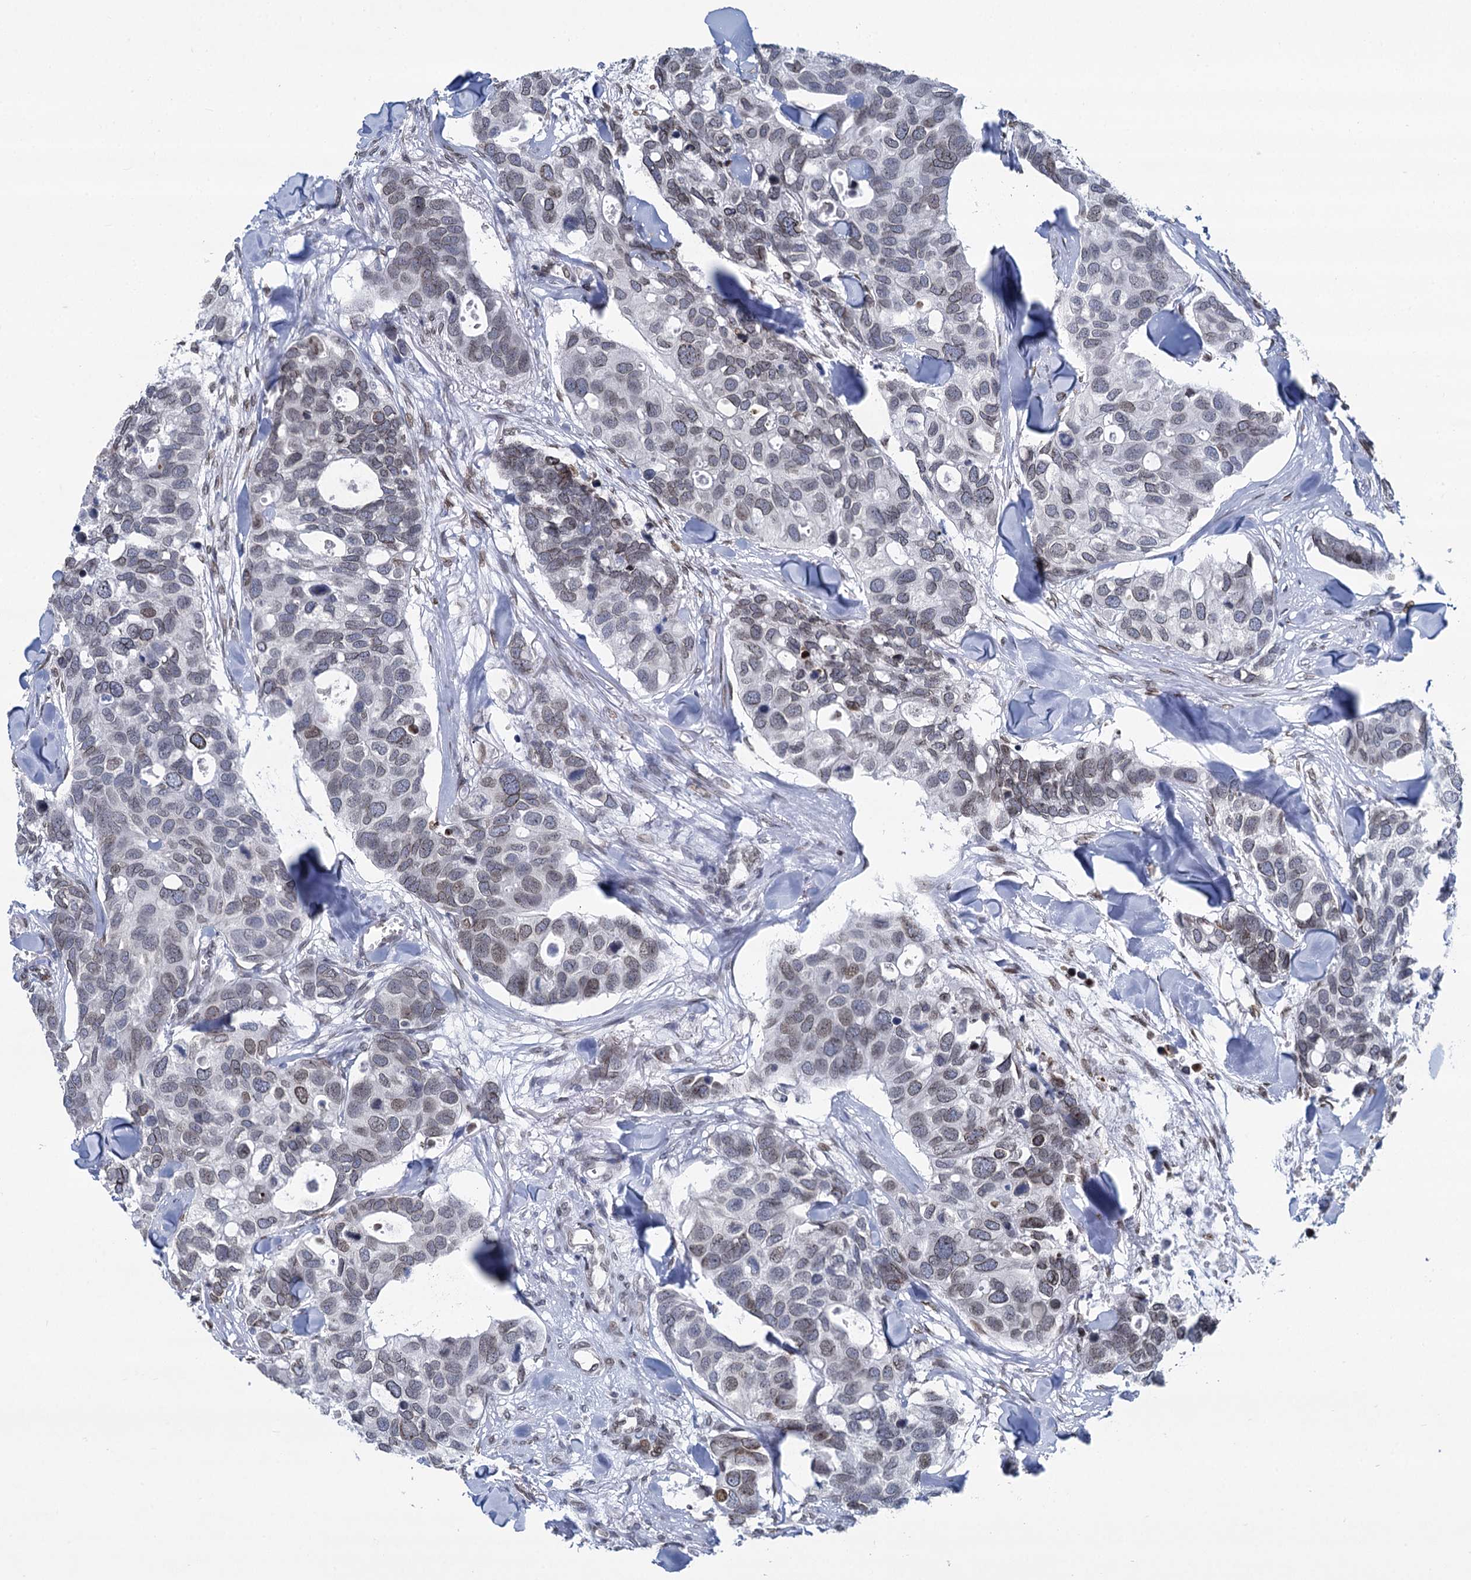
{"staining": {"intensity": "moderate", "quantity": "<25%", "location": "nuclear"}, "tissue": "breast cancer", "cell_type": "Tumor cells", "image_type": "cancer", "snomed": [{"axis": "morphology", "description": "Duct carcinoma"}, {"axis": "topography", "description": "Breast"}], "caption": "Brown immunohistochemical staining in human breast intraductal carcinoma reveals moderate nuclear expression in approximately <25% of tumor cells. (Stains: DAB (3,3'-diaminobenzidine) in brown, nuclei in blue, Microscopy: brightfield microscopy at high magnification).", "gene": "PRSS35", "patient": {"sex": "female", "age": 83}}